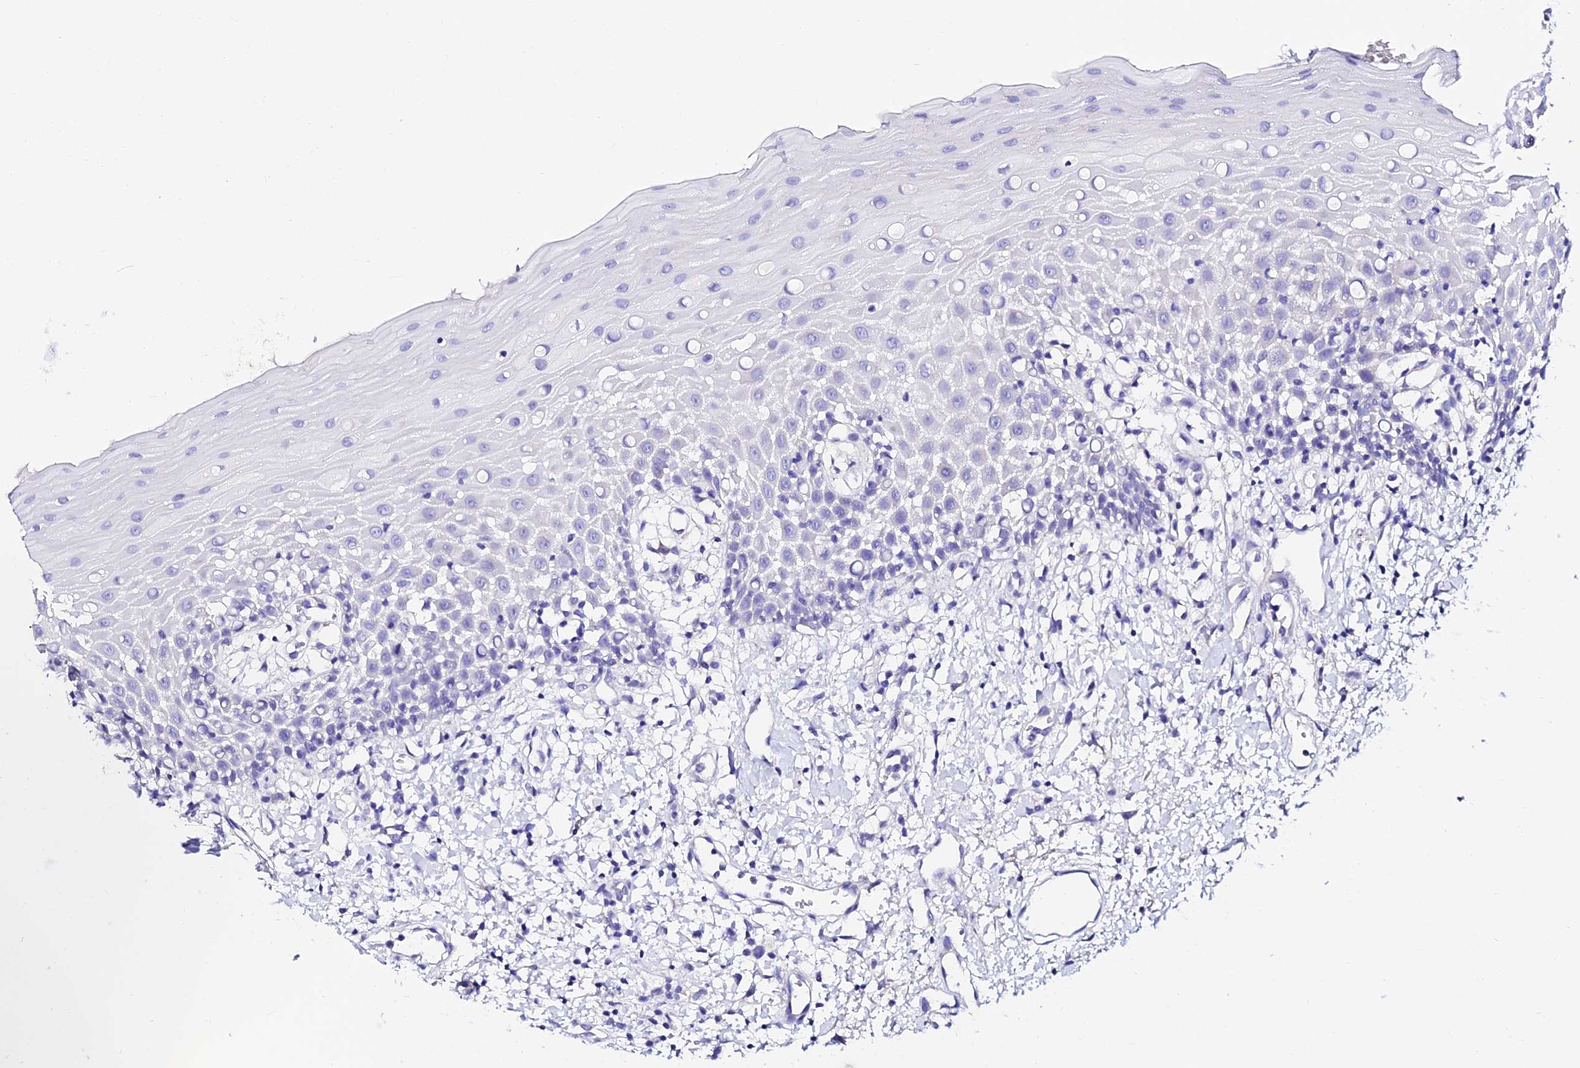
{"staining": {"intensity": "negative", "quantity": "none", "location": "none"}, "tissue": "oral mucosa", "cell_type": "Squamous epithelial cells", "image_type": "normal", "snomed": [{"axis": "morphology", "description": "Normal tissue, NOS"}, {"axis": "topography", "description": "Oral tissue"}], "caption": "Normal oral mucosa was stained to show a protein in brown. There is no significant staining in squamous epithelial cells. (DAB (3,3'-diaminobenzidine) immunohistochemistry with hematoxylin counter stain).", "gene": "TMEM117", "patient": {"sex": "female", "age": 70}}